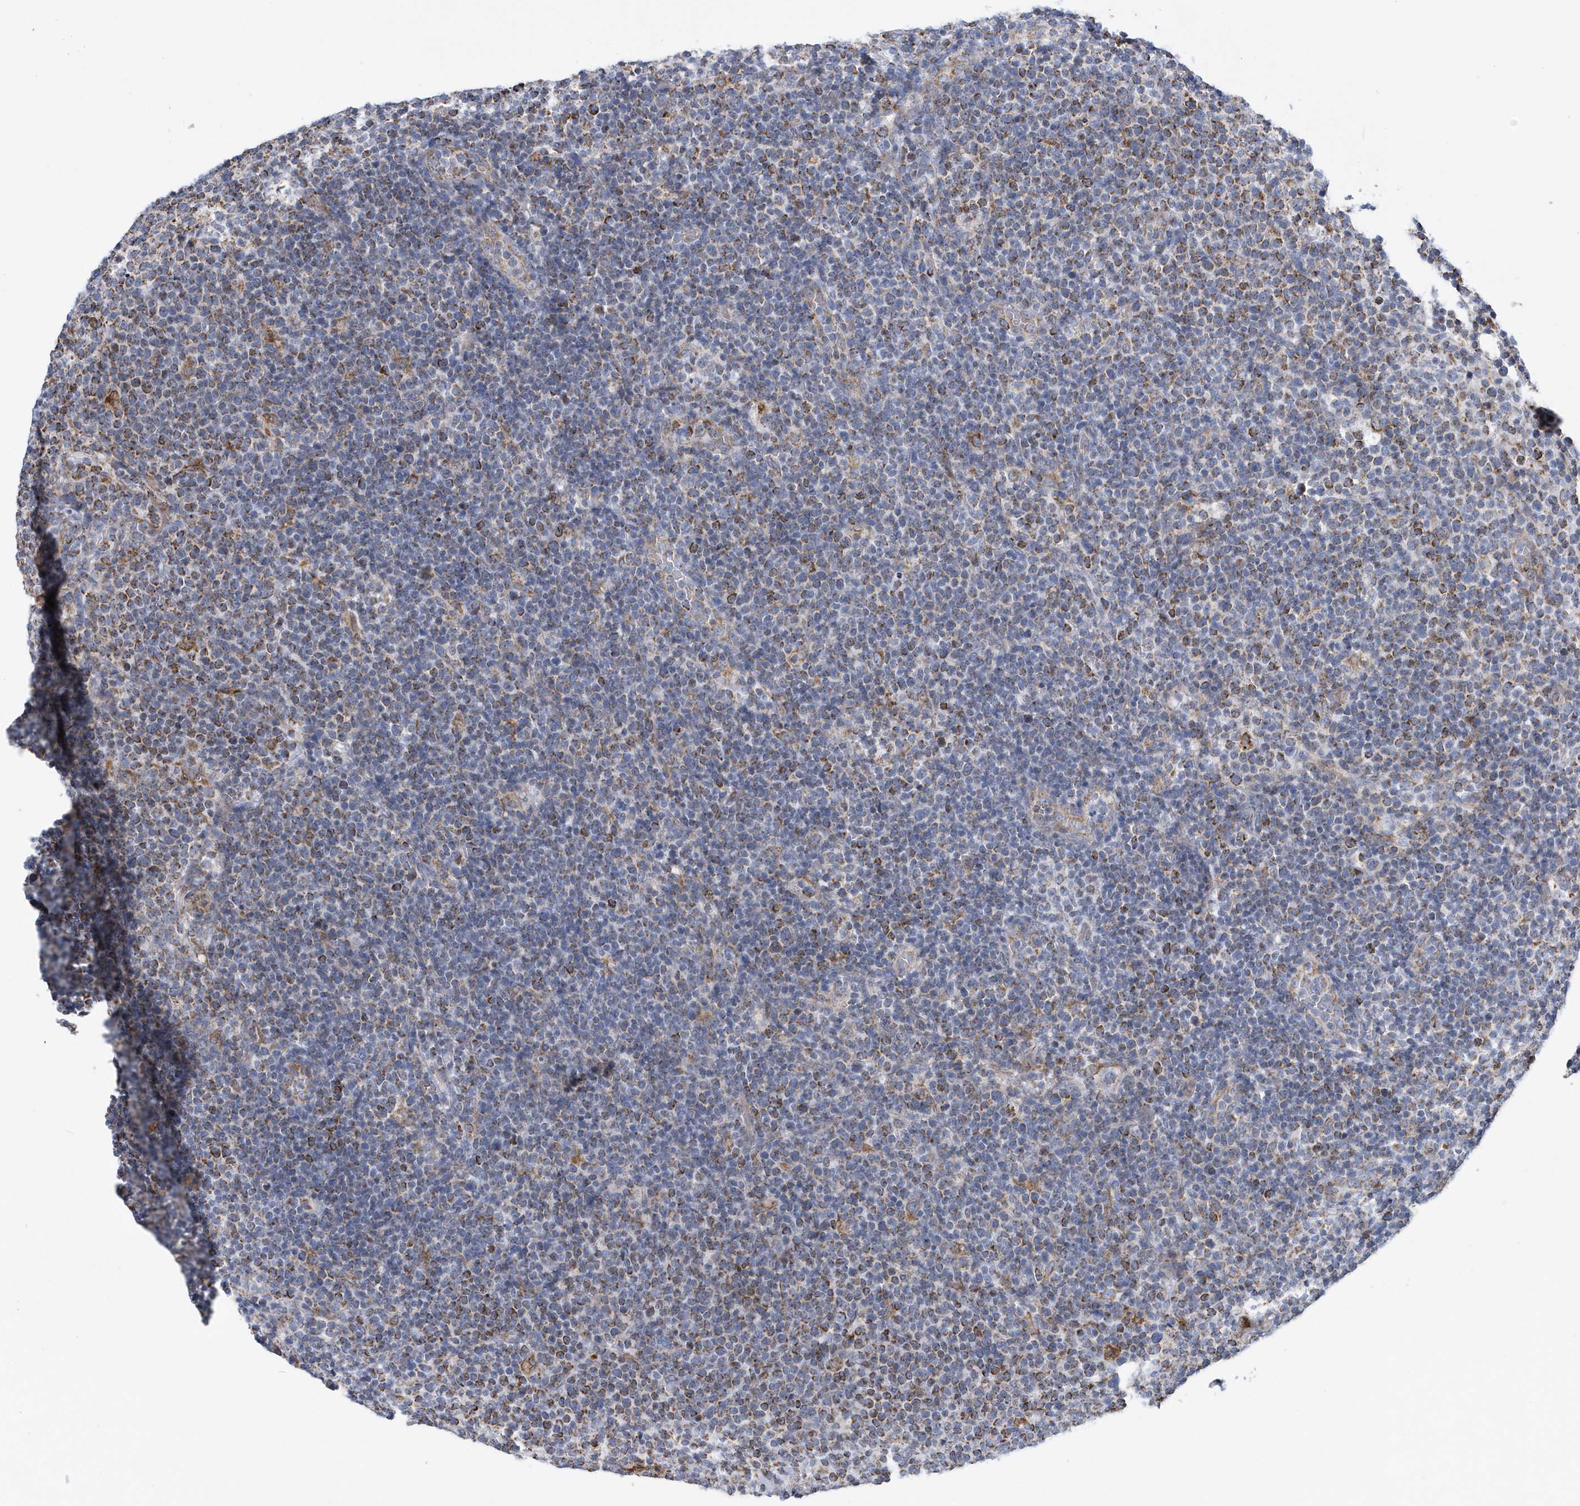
{"staining": {"intensity": "moderate", "quantity": "25%-75%", "location": "cytoplasmic/membranous"}, "tissue": "lymphoma", "cell_type": "Tumor cells", "image_type": "cancer", "snomed": [{"axis": "morphology", "description": "Malignant lymphoma, non-Hodgkin's type, High grade"}, {"axis": "topography", "description": "Lymph node"}], "caption": "A medium amount of moderate cytoplasmic/membranous positivity is seen in approximately 25%-75% of tumor cells in lymphoma tissue. Using DAB (brown) and hematoxylin (blue) stains, captured at high magnification using brightfield microscopy.", "gene": "VWA5B2", "patient": {"sex": "male", "age": 61}}